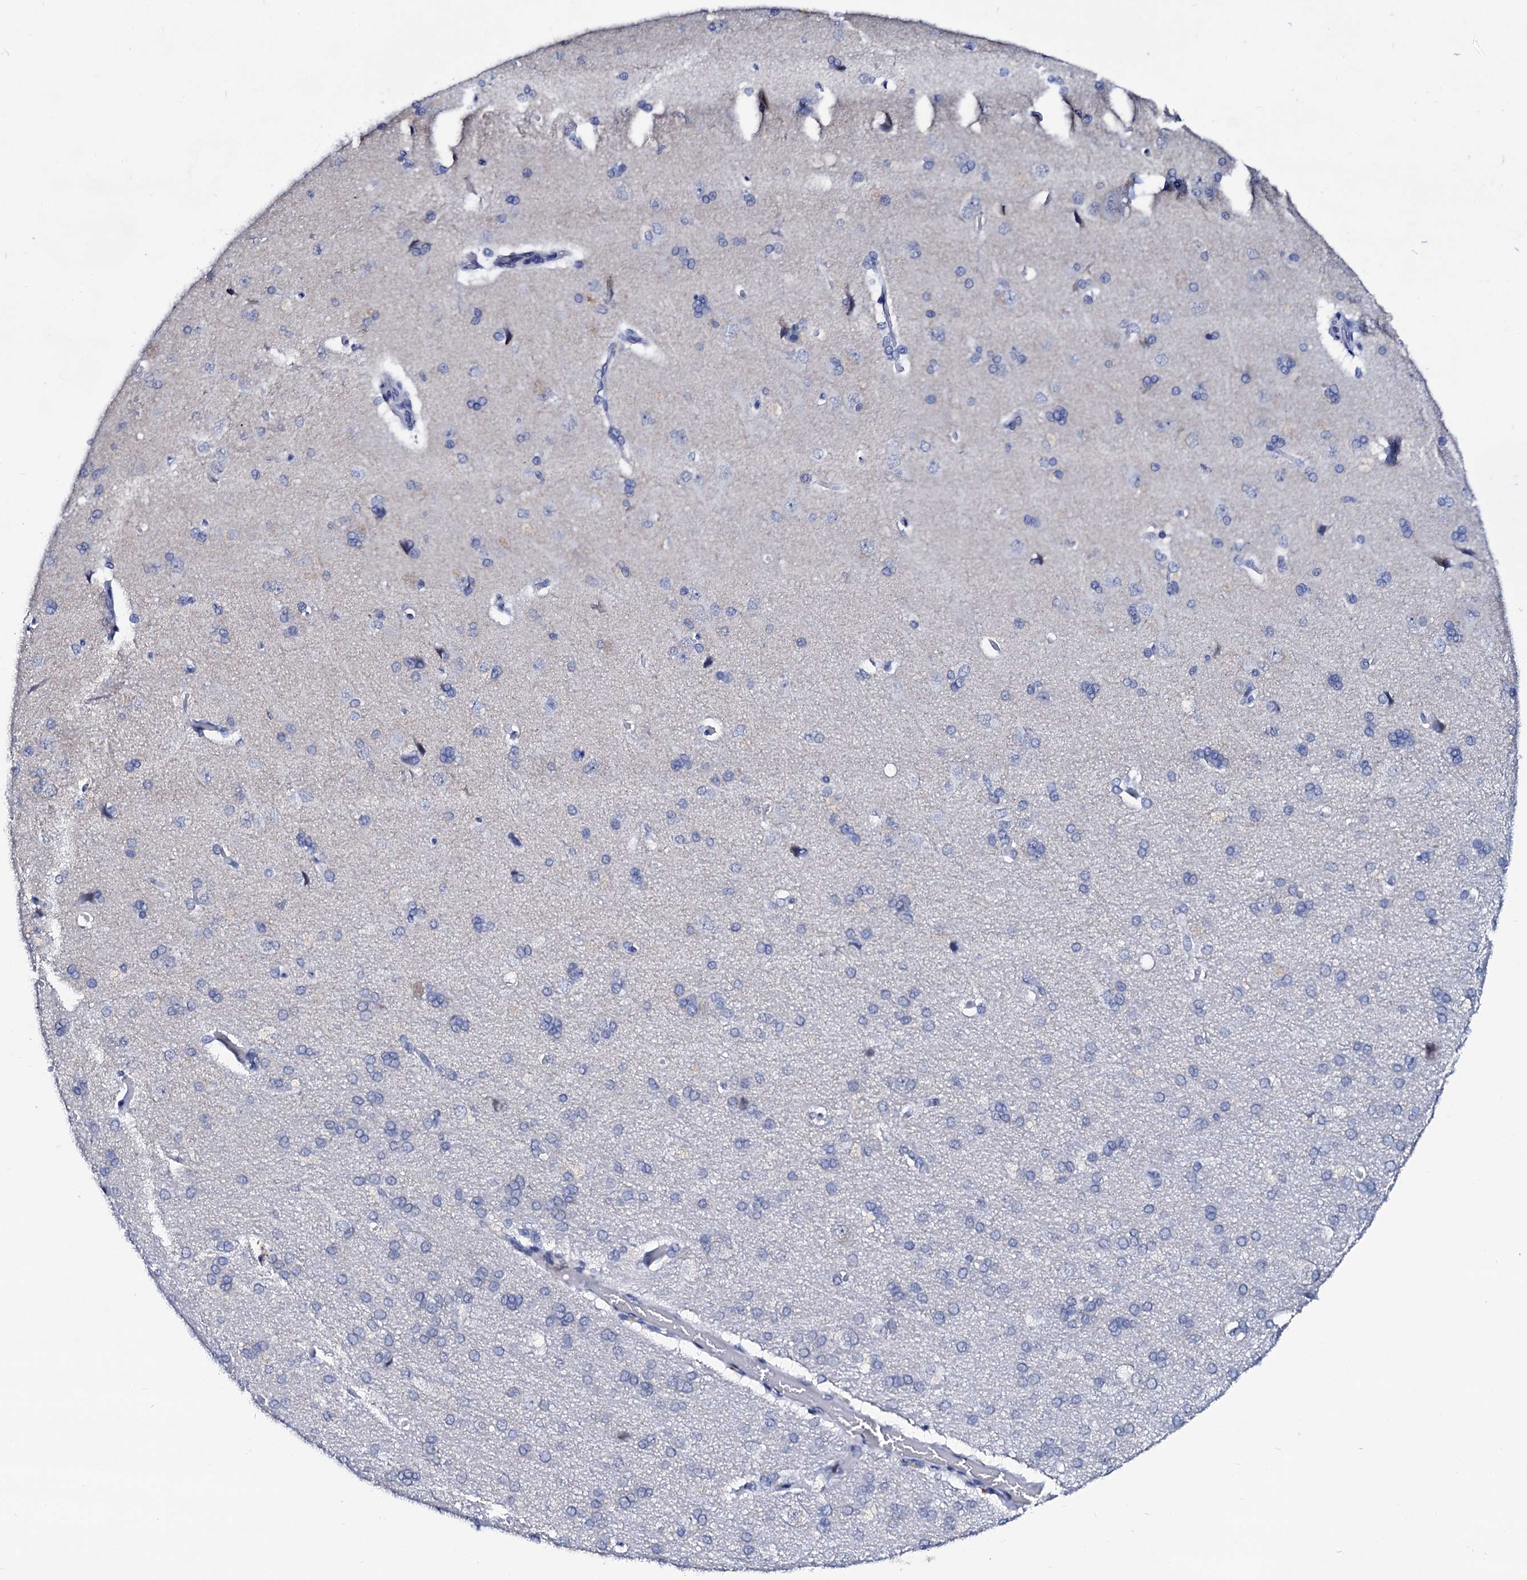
{"staining": {"intensity": "negative", "quantity": "none", "location": "none"}, "tissue": "cerebral cortex", "cell_type": "Endothelial cells", "image_type": "normal", "snomed": [{"axis": "morphology", "description": "Normal tissue, NOS"}, {"axis": "topography", "description": "Cerebral cortex"}], "caption": "A high-resolution histopathology image shows IHC staining of normal cerebral cortex, which reveals no significant staining in endothelial cells.", "gene": "SPATA19", "patient": {"sex": "male", "age": 62}}